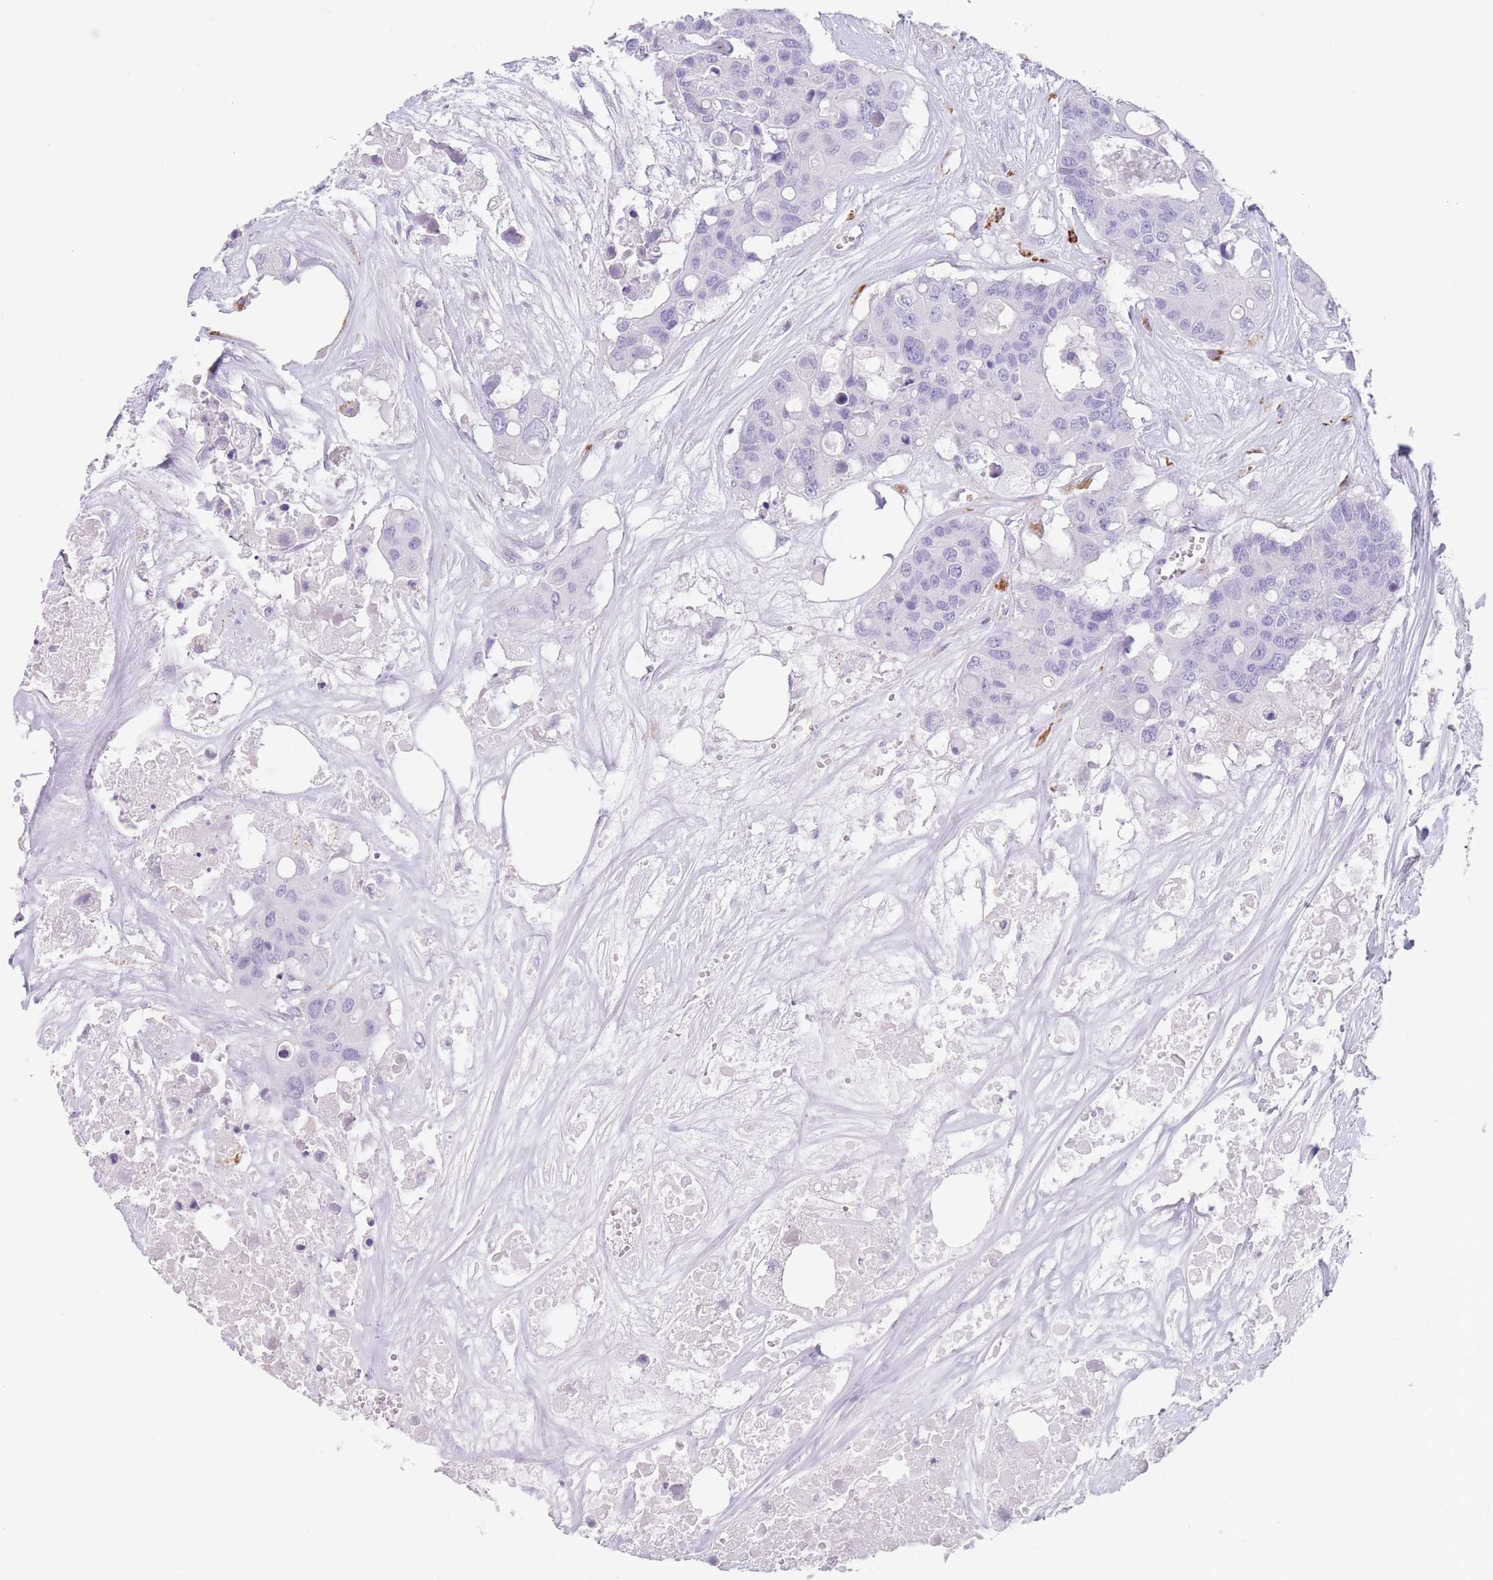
{"staining": {"intensity": "negative", "quantity": "none", "location": "none"}, "tissue": "colorectal cancer", "cell_type": "Tumor cells", "image_type": "cancer", "snomed": [{"axis": "morphology", "description": "Adenocarcinoma, NOS"}, {"axis": "topography", "description": "Colon"}], "caption": "Immunohistochemical staining of human colorectal adenocarcinoma exhibits no significant staining in tumor cells.", "gene": "RHO", "patient": {"sex": "male", "age": 77}}